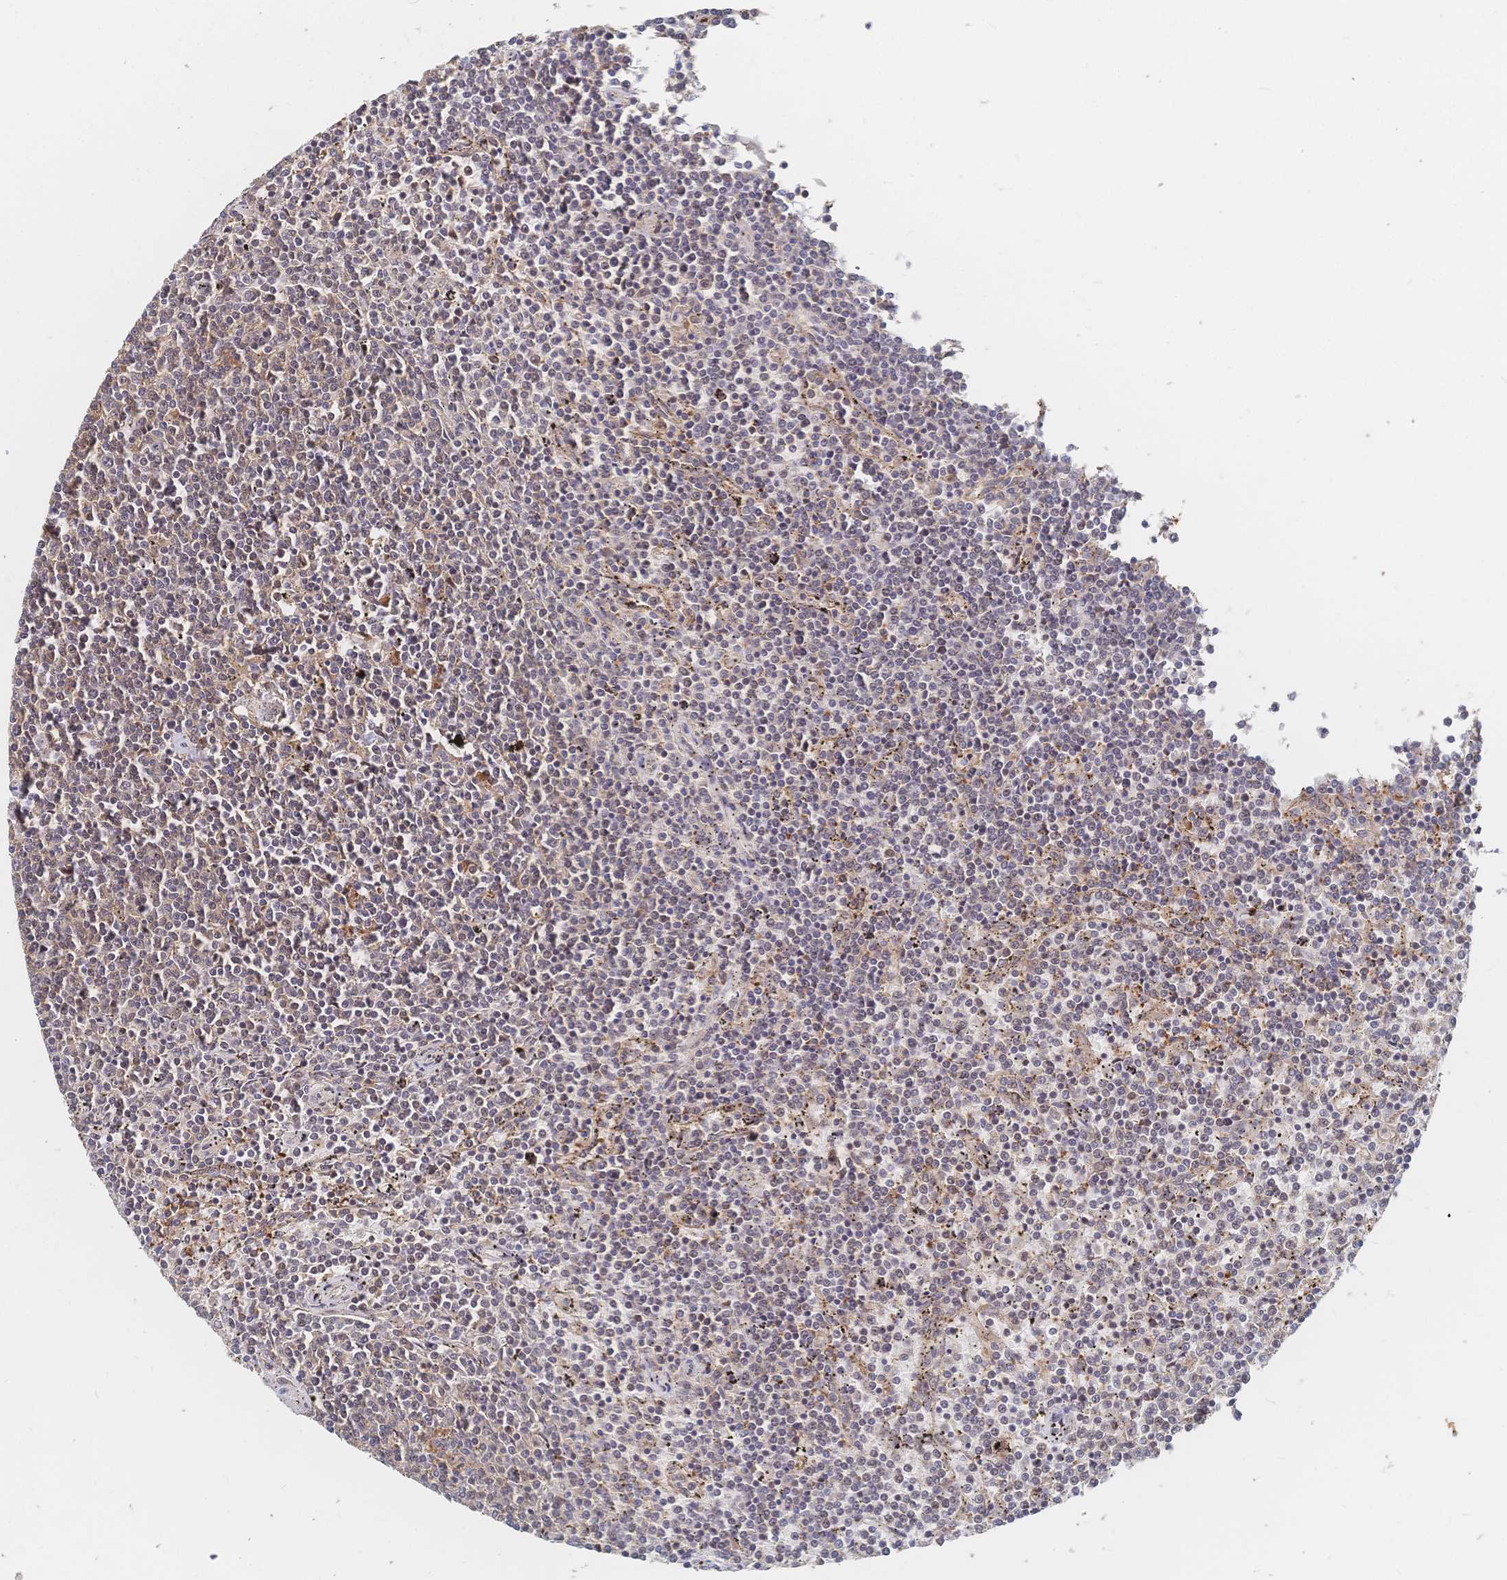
{"staining": {"intensity": "negative", "quantity": "none", "location": "none"}, "tissue": "lymphoma", "cell_type": "Tumor cells", "image_type": "cancer", "snomed": [{"axis": "morphology", "description": "Malignant lymphoma, non-Hodgkin's type, Low grade"}, {"axis": "topography", "description": "Spleen"}], "caption": "DAB immunohistochemical staining of human lymphoma shows no significant positivity in tumor cells.", "gene": "LRP5", "patient": {"sex": "female", "age": 50}}